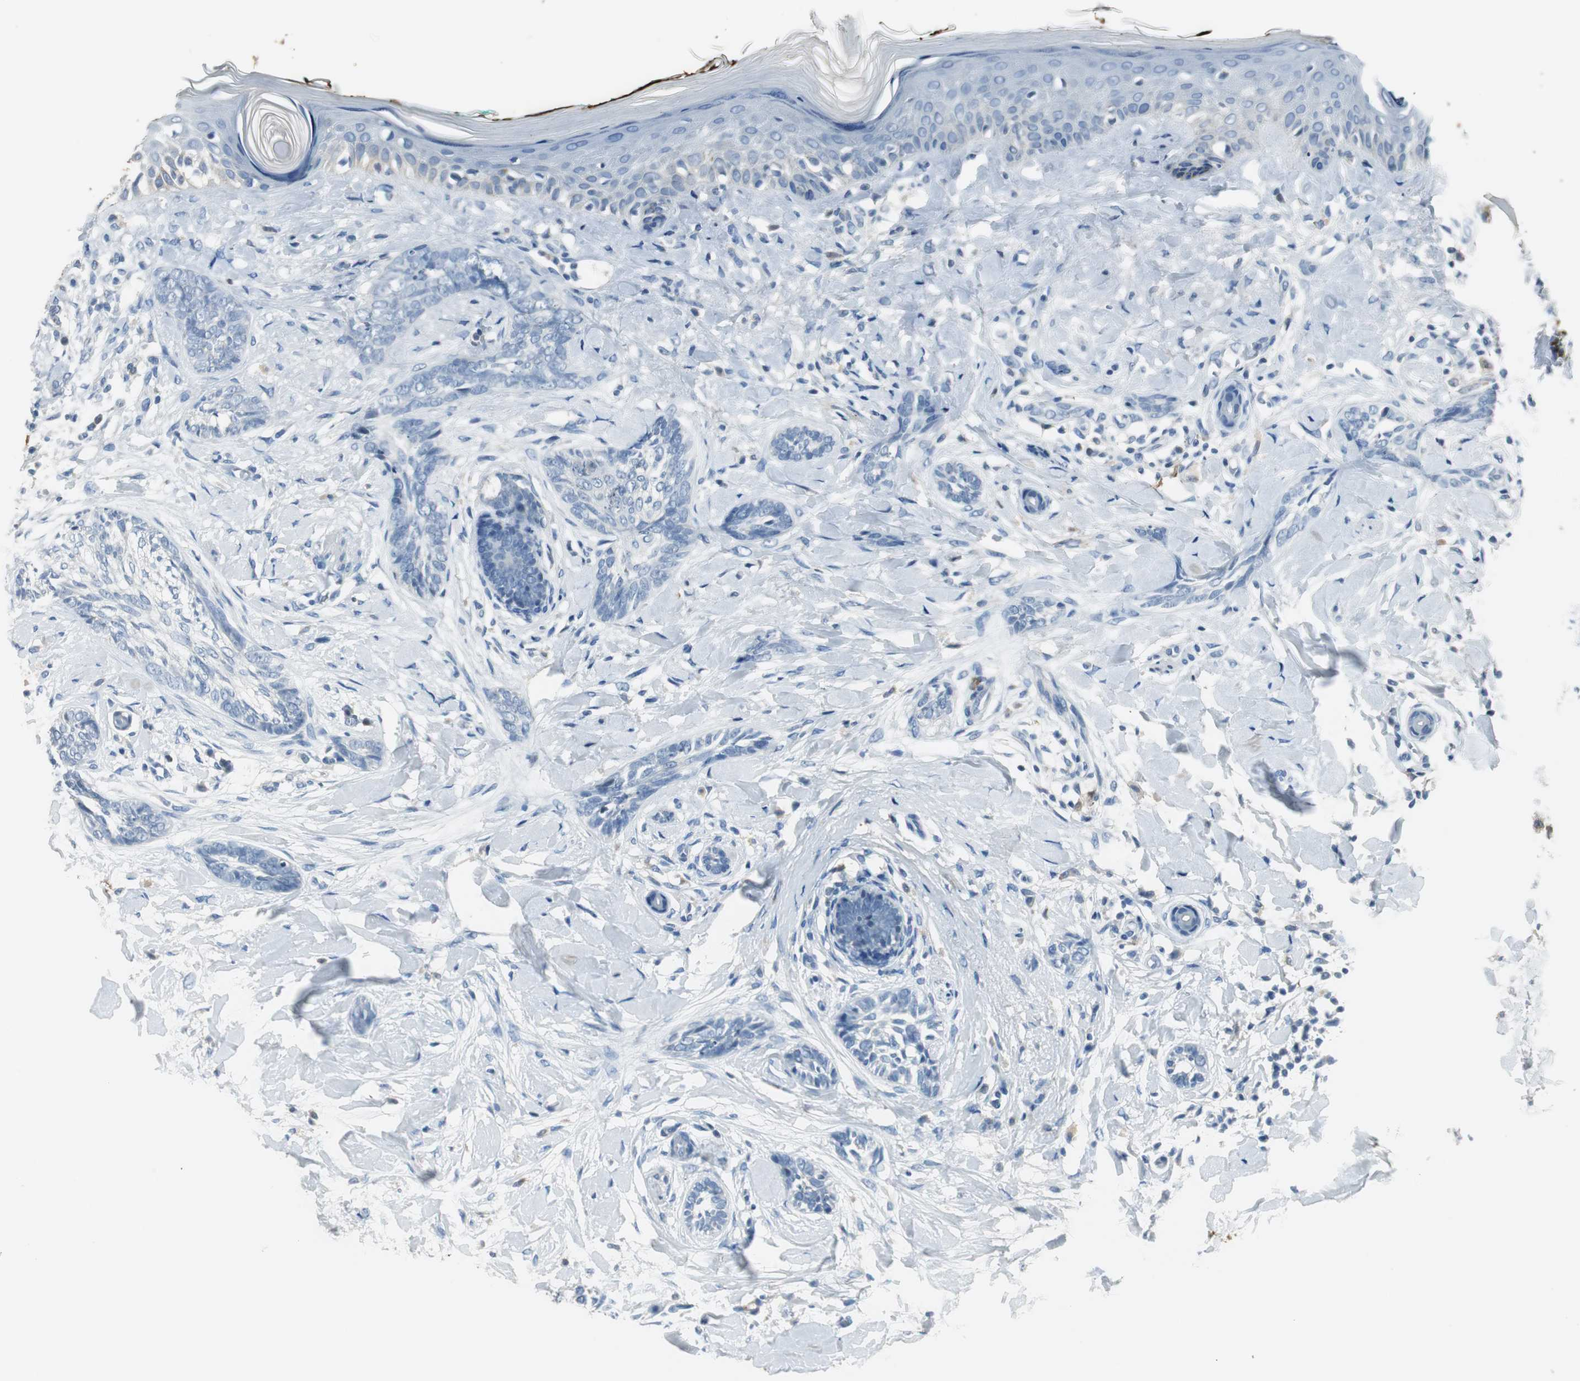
{"staining": {"intensity": "negative", "quantity": "none", "location": "none"}, "tissue": "skin cancer", "cell_type": "Tumor cells", "image_type": "cancer", "snomed": [{"axis": "morphology", "description": "Basal cell carcinoma"}, {"axis": "topography", "description": "Skin"}], "caption": "Immunohistochemistry of human skin basal cell carcinoma shows no positivity in tumor cells. (DAB (3,3'-diaminobenzidine) immunohistochemistry (IHC) visualized using brightfield microscopy, high magnification).", "gene": "MSTO1", "patient": {"sex": "female", "age": 58}}